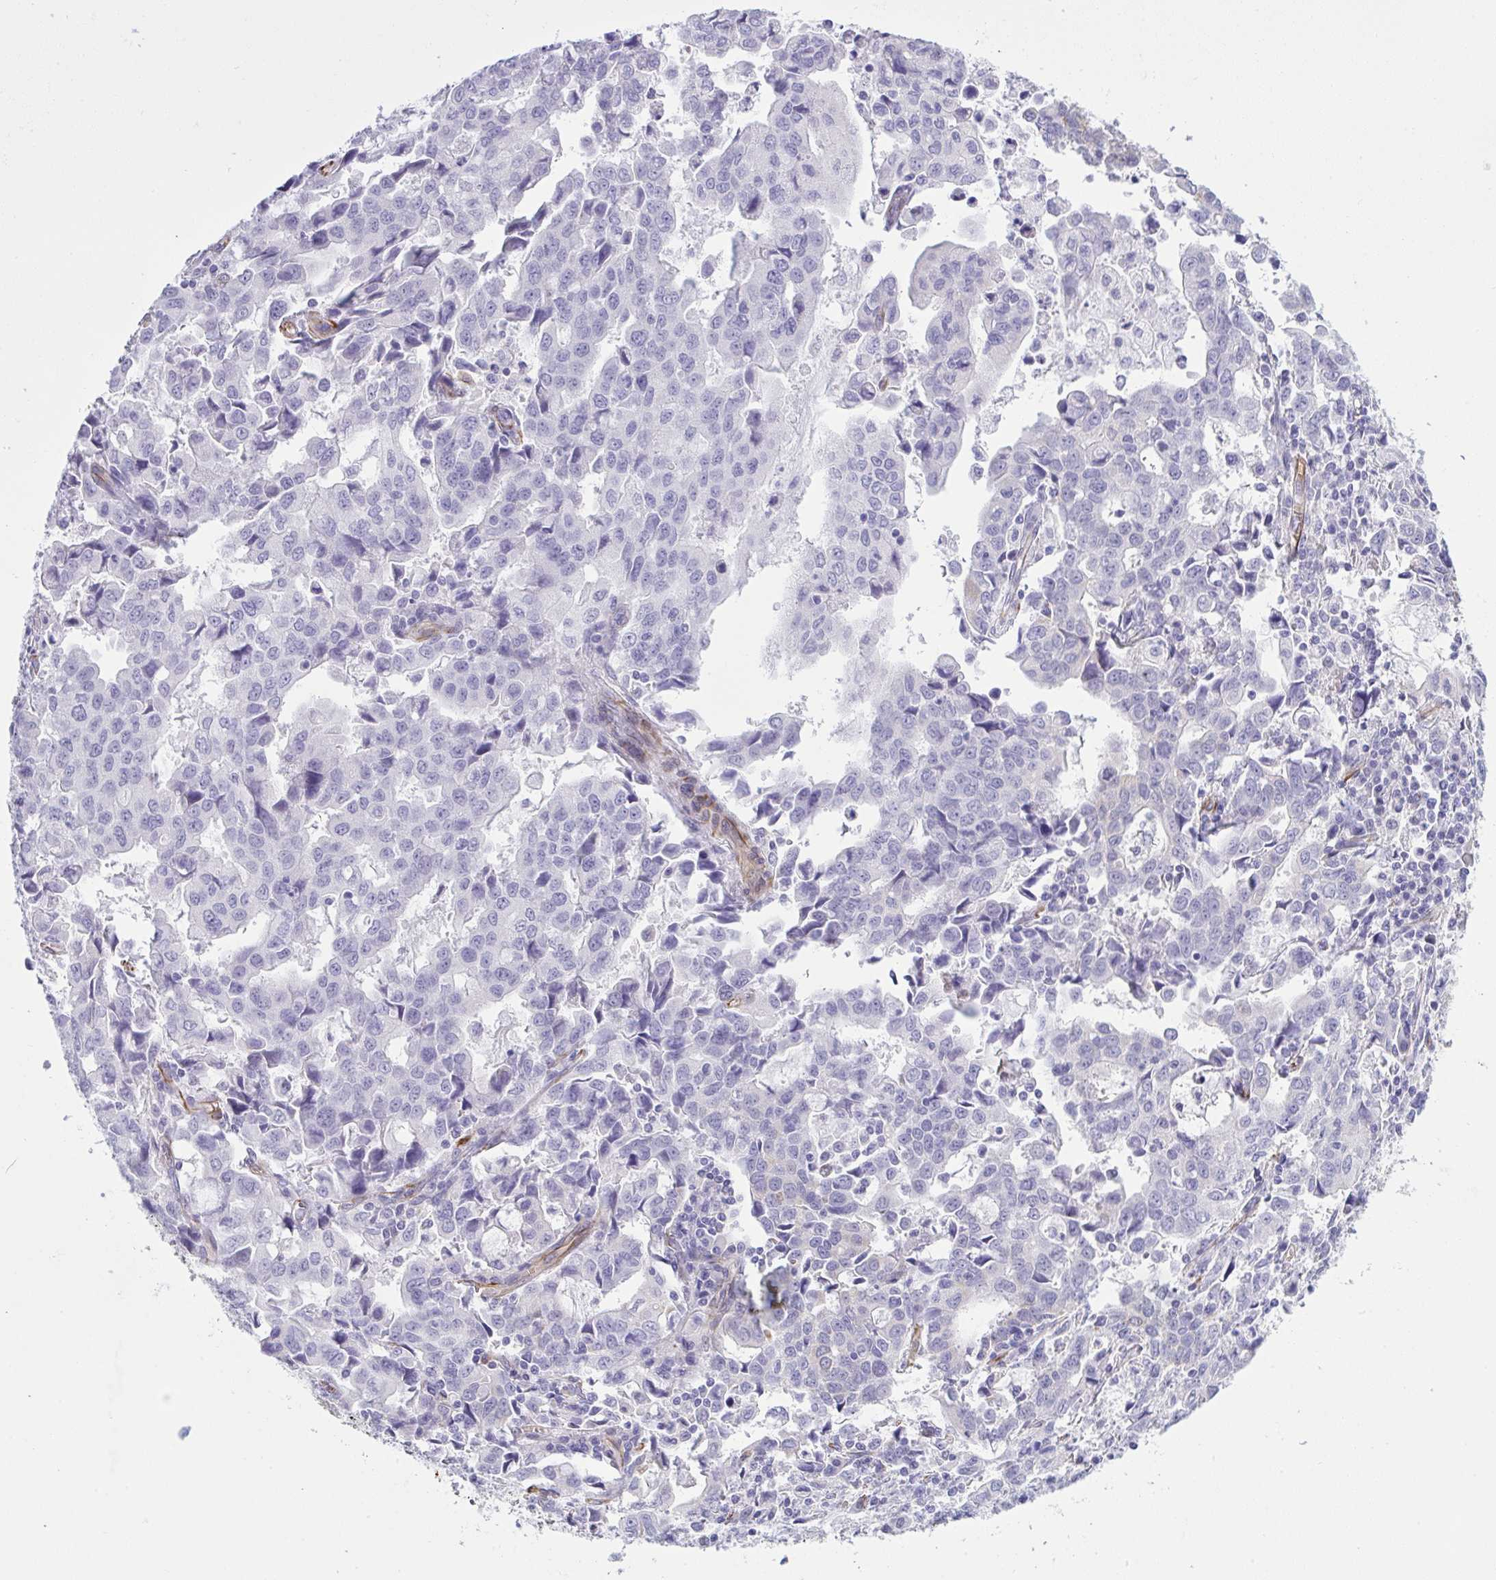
{"staining": {"intensity": "negative", "quantity": "none", "location": "none"}, "tissue": "stomach cancer", "cell_type": "Tumor cells", "image_type": "cancer", "snomed": [{"axis": "morphology", "description": "Adenocarcinoma, NOS"}, {"axis": "topography", "description": "Stomach, upper"}], "caption": "Stomach cancer (adenocarcinoma) stained for a protein using IHC reveals no positivity tumor cells.", "gene": "SLC35B1", "patient": {"sex": "male", "age": 85}}